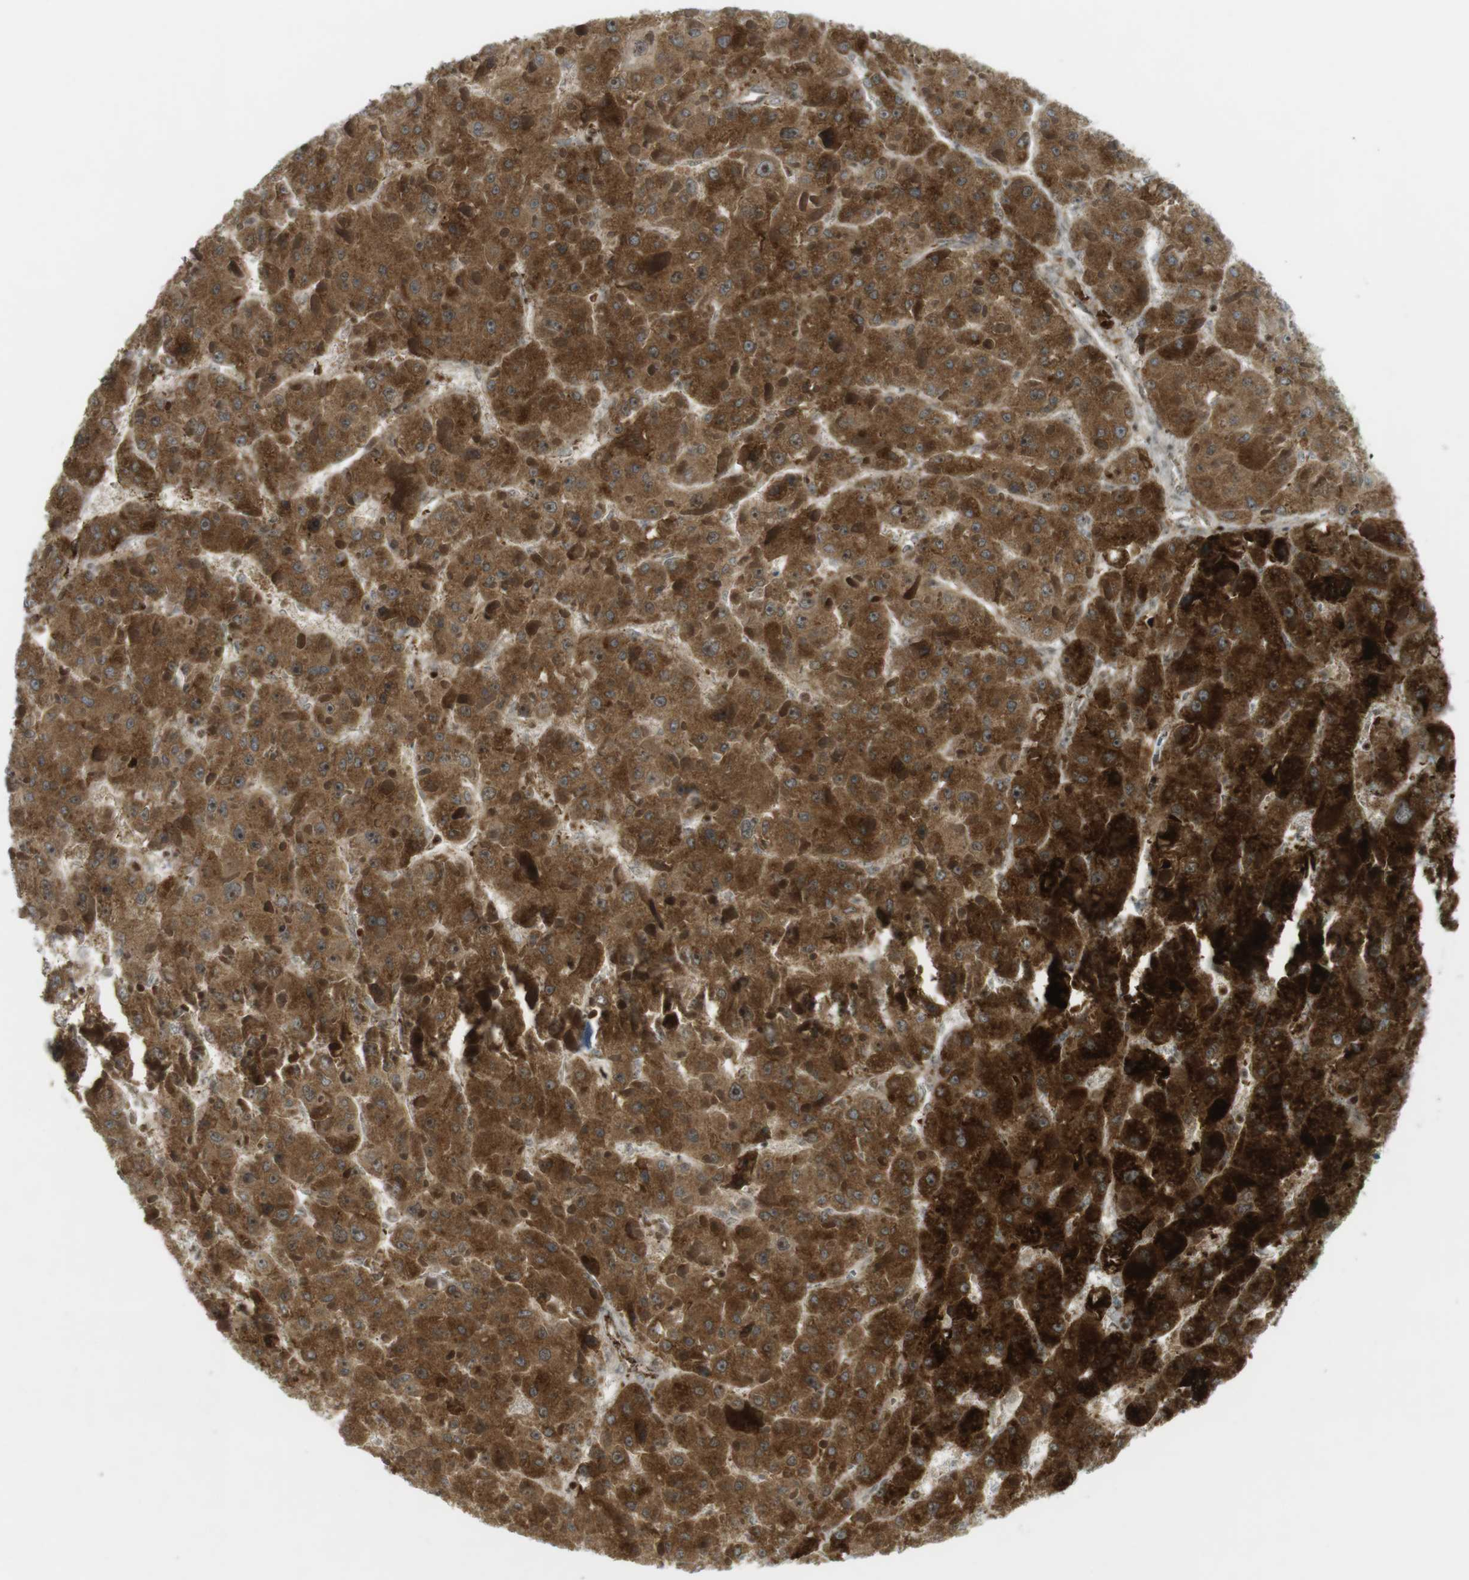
{"staining": {"intensity": "moderate", "quantity": ">75%", "location": "cytoplasmic/membranous,nuclear"}, "tissue": "liver cancer", "cell_type": "Tumor cells", "image_type": "cancer", "snomed": [{"axis": "morphology", "description": "Carcinoma, Hepatocellular, NOS"}, {"axis": "topography", "description": "Liver"}], "caption": "A micrograph showing moderate cytoplasmic/membranous and nuclear expression in approximately >75% of tumor cells in liver cancer (hepatocellular carcinoma), as visualized by brown immunohistochemical staining.", "gene": "PPP1R13B", "patient": {"sex": "female", "age": 73}}